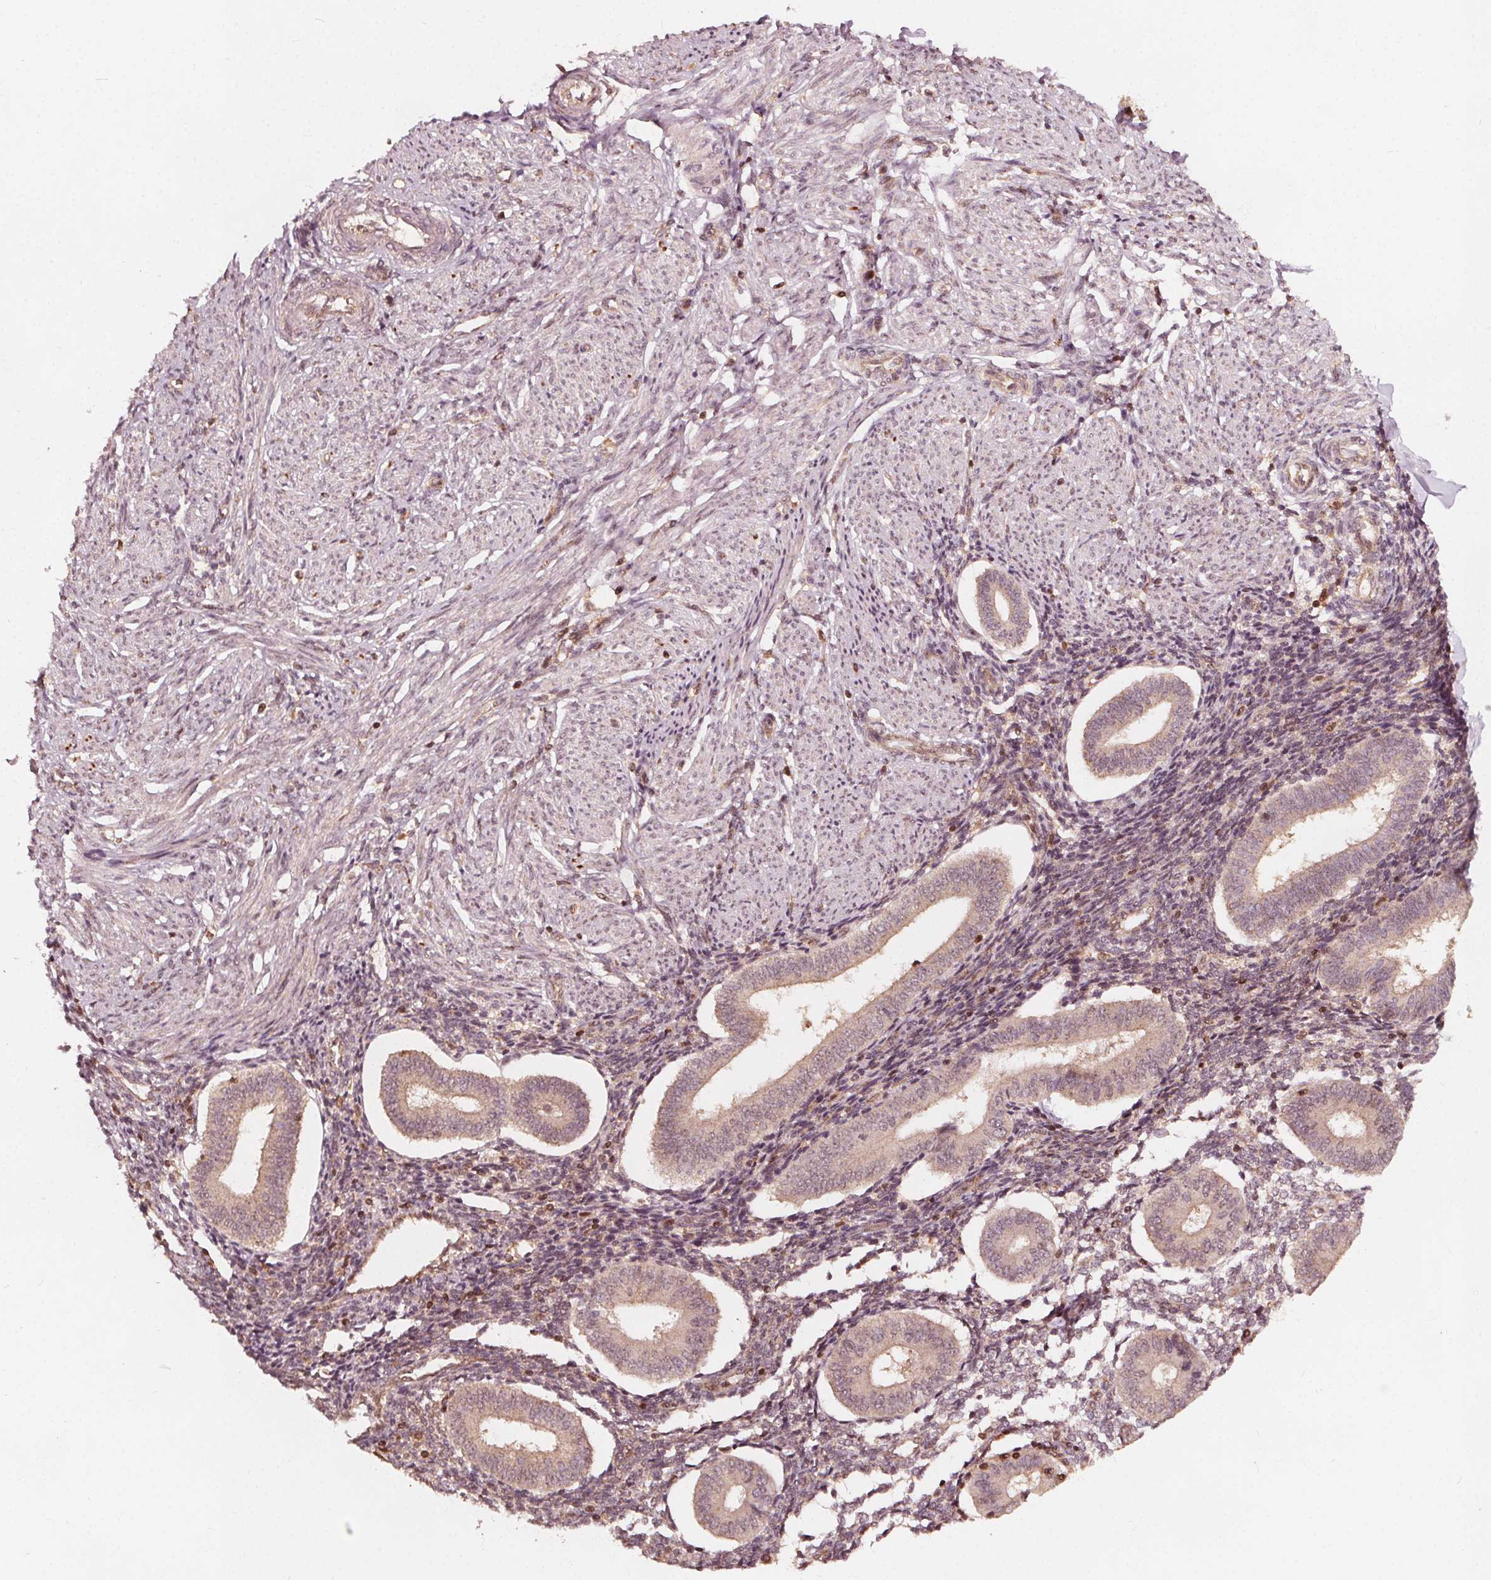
{"staining": {"intensity": "moderate", "quantity": "25%-75%", "location": "cytoplasmic/membranous,nuclear"}, "tissue": "endometrium", "cell_type": "Cells in endometrial stroma", "image_type": "normal", "snomed": [{"axis": "morphology", "description": "Normal tissue, NOS"}, {"axis": "topography", "description": "Endometrium"}], "caption": "IHC staining of unremarkable endometrium, which demonstrates medium levels of moderate cytoplasmic/membranous,nuclear expression in approximately 25%-75% of cells in endometrial stroma indicating moderate cytoplasmic/membranous,nuclear protein staining. The staining was performed using DAB (3,3'-diaminobenzidine) (brown) for protein detection and nuclei were counterstained in hematoxylin (blue).", "gene": "AIP", "patient": {"sex": "female", "age": 40}}